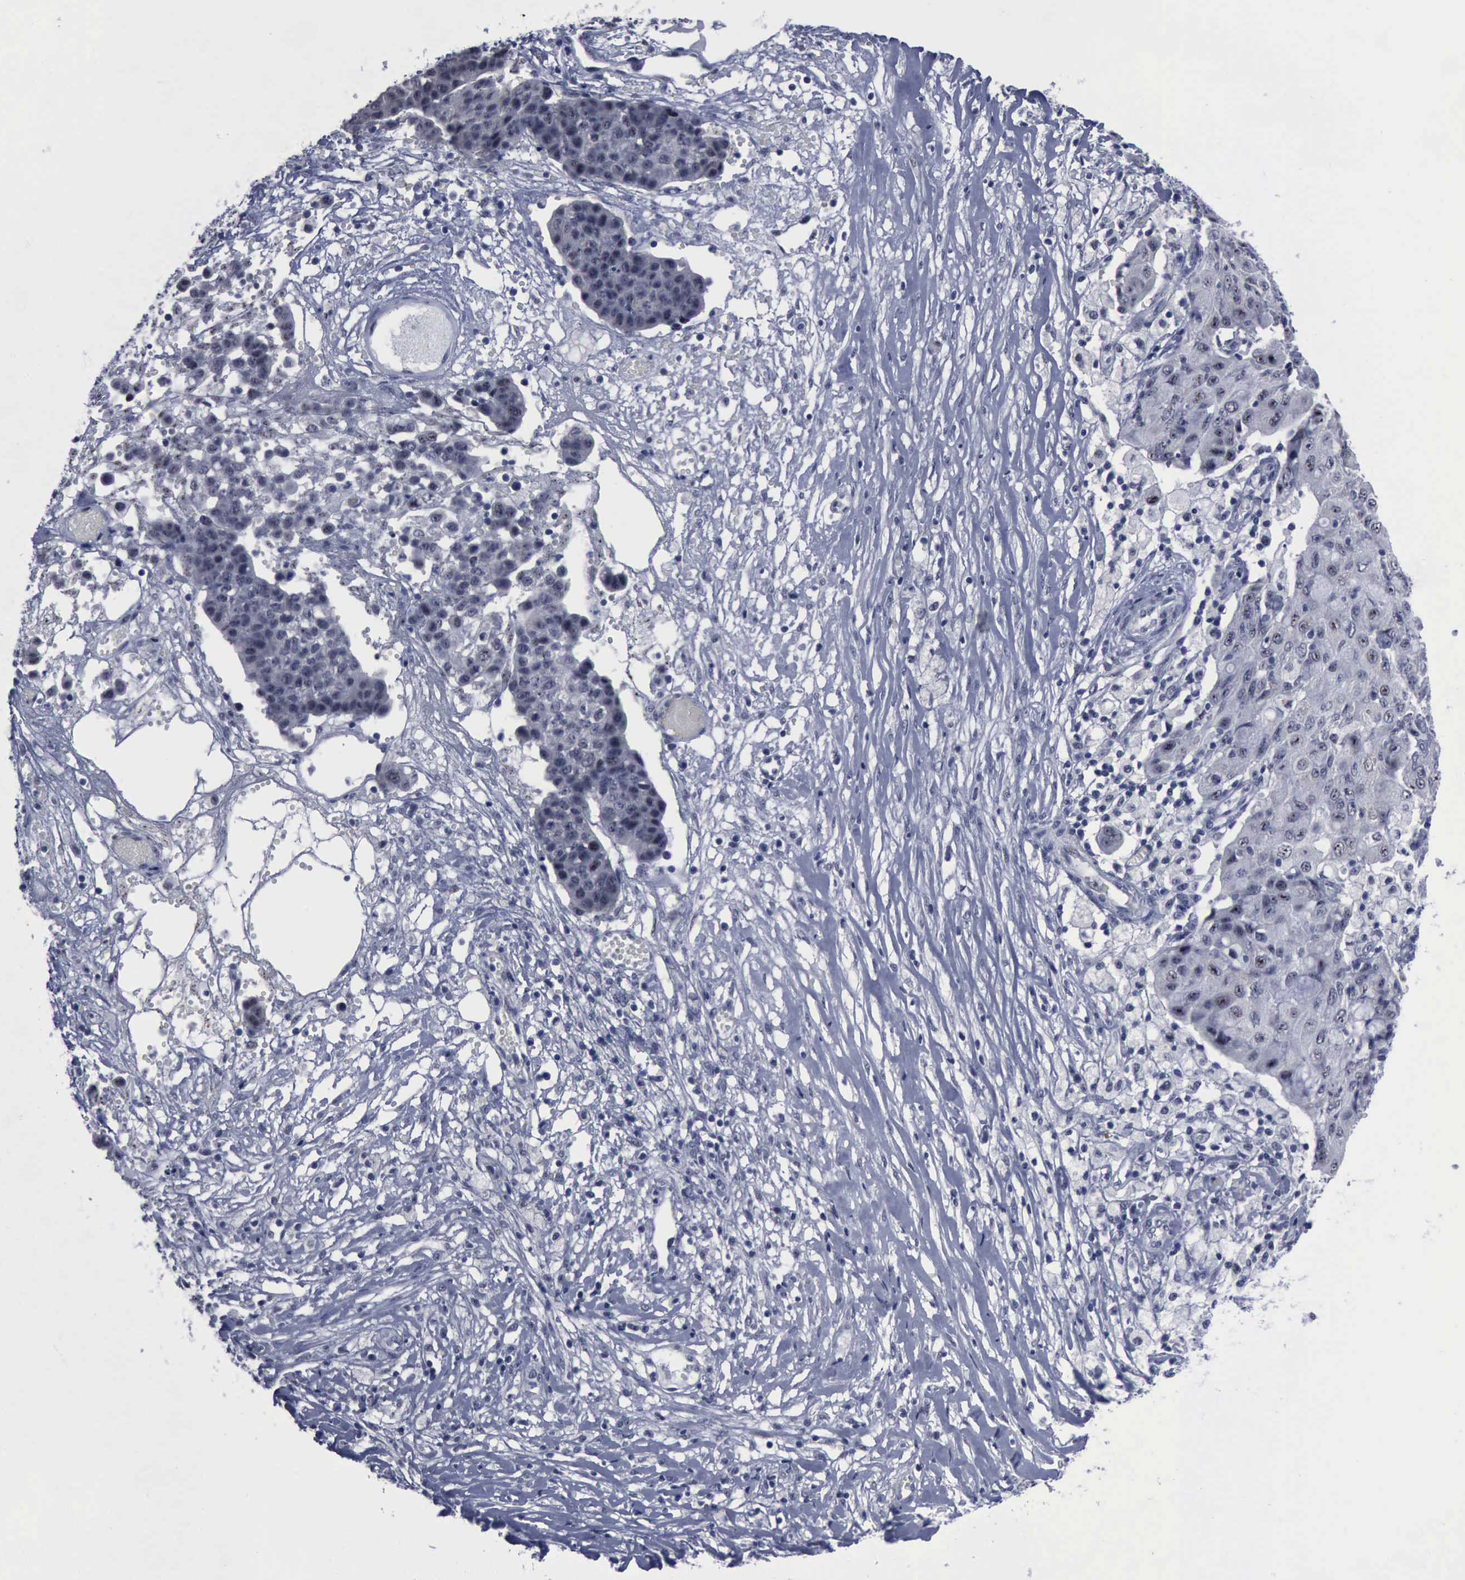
{"staining": {"intensity": "negative", "quantity": "none", "location": "none"}, "tissue": "ovarian cancer", "cell_type": "Tumor cells", "image_type": "cancer", "snomed": [{"axis": "morphology", "description": "Carcinoma, endometroid"}, {"axis": "topography", "description": "Ovary"}], "caption": "This is an IHC histopathology image of human endometroid carcinoma (ovarian). There is no staining in tumor cells.", "gene": "BRD1", "patient": {"sex": "female", "age": 42}}